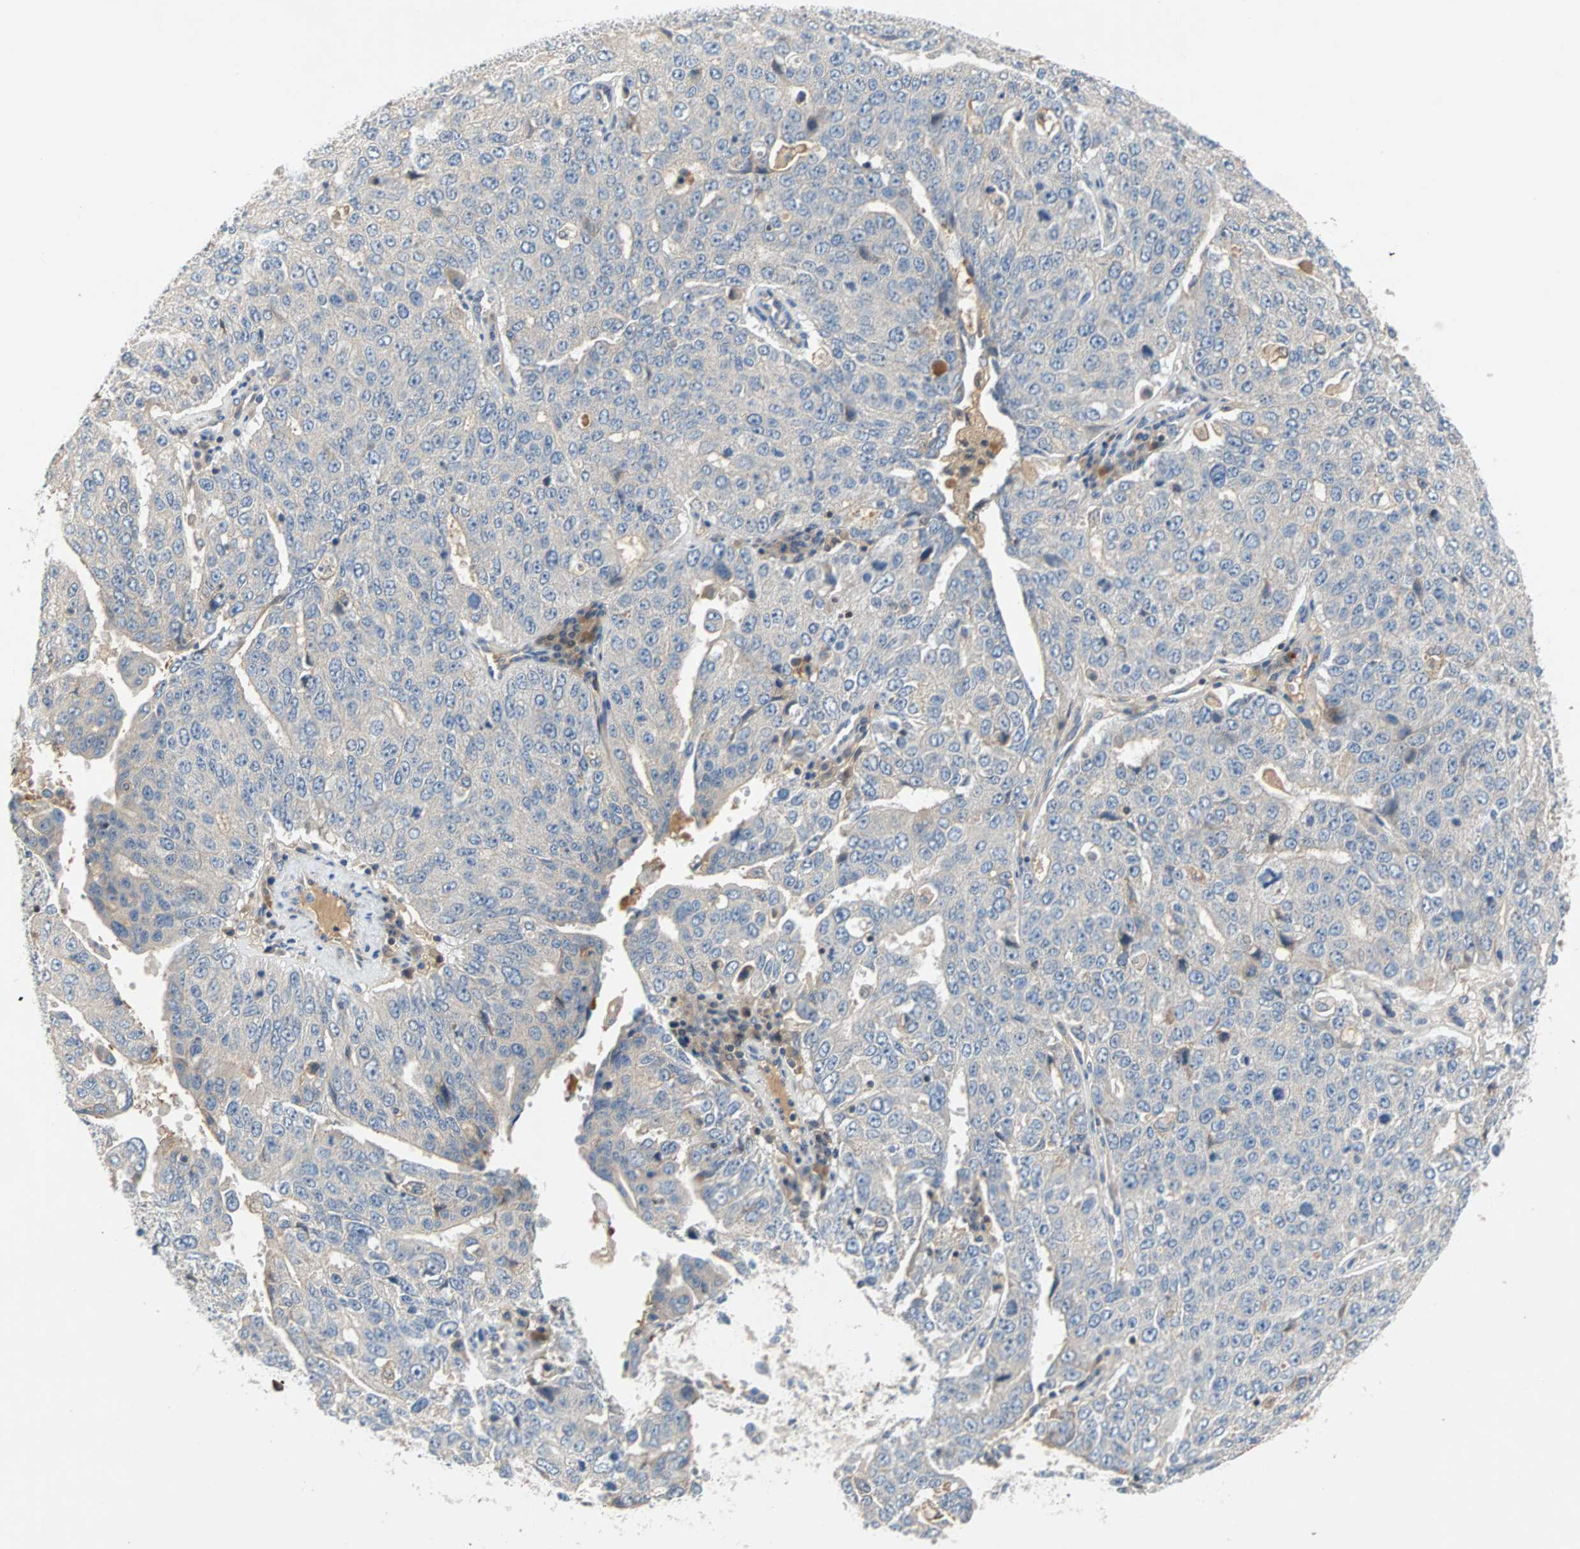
{"staining": {"intensity": "negative", "quantity": "none", "location": "none"}, "tissue": "ovarian cancer", "cell_type": "Tumor cells", "image_type": "cancer", "snomed": [{"axis": "morphology", "description": "Carcinoma, endometroid"}, {"axis": "topography", "description": "Ovary"}], "caption": "The immunohistochemistry (IHC) histopathology image has no significant expression in tumor cells of ovarian endometroid carcinoma tissue.", "gene": "MAP4K1", "patient": {"sex": "female", "age": 62}}